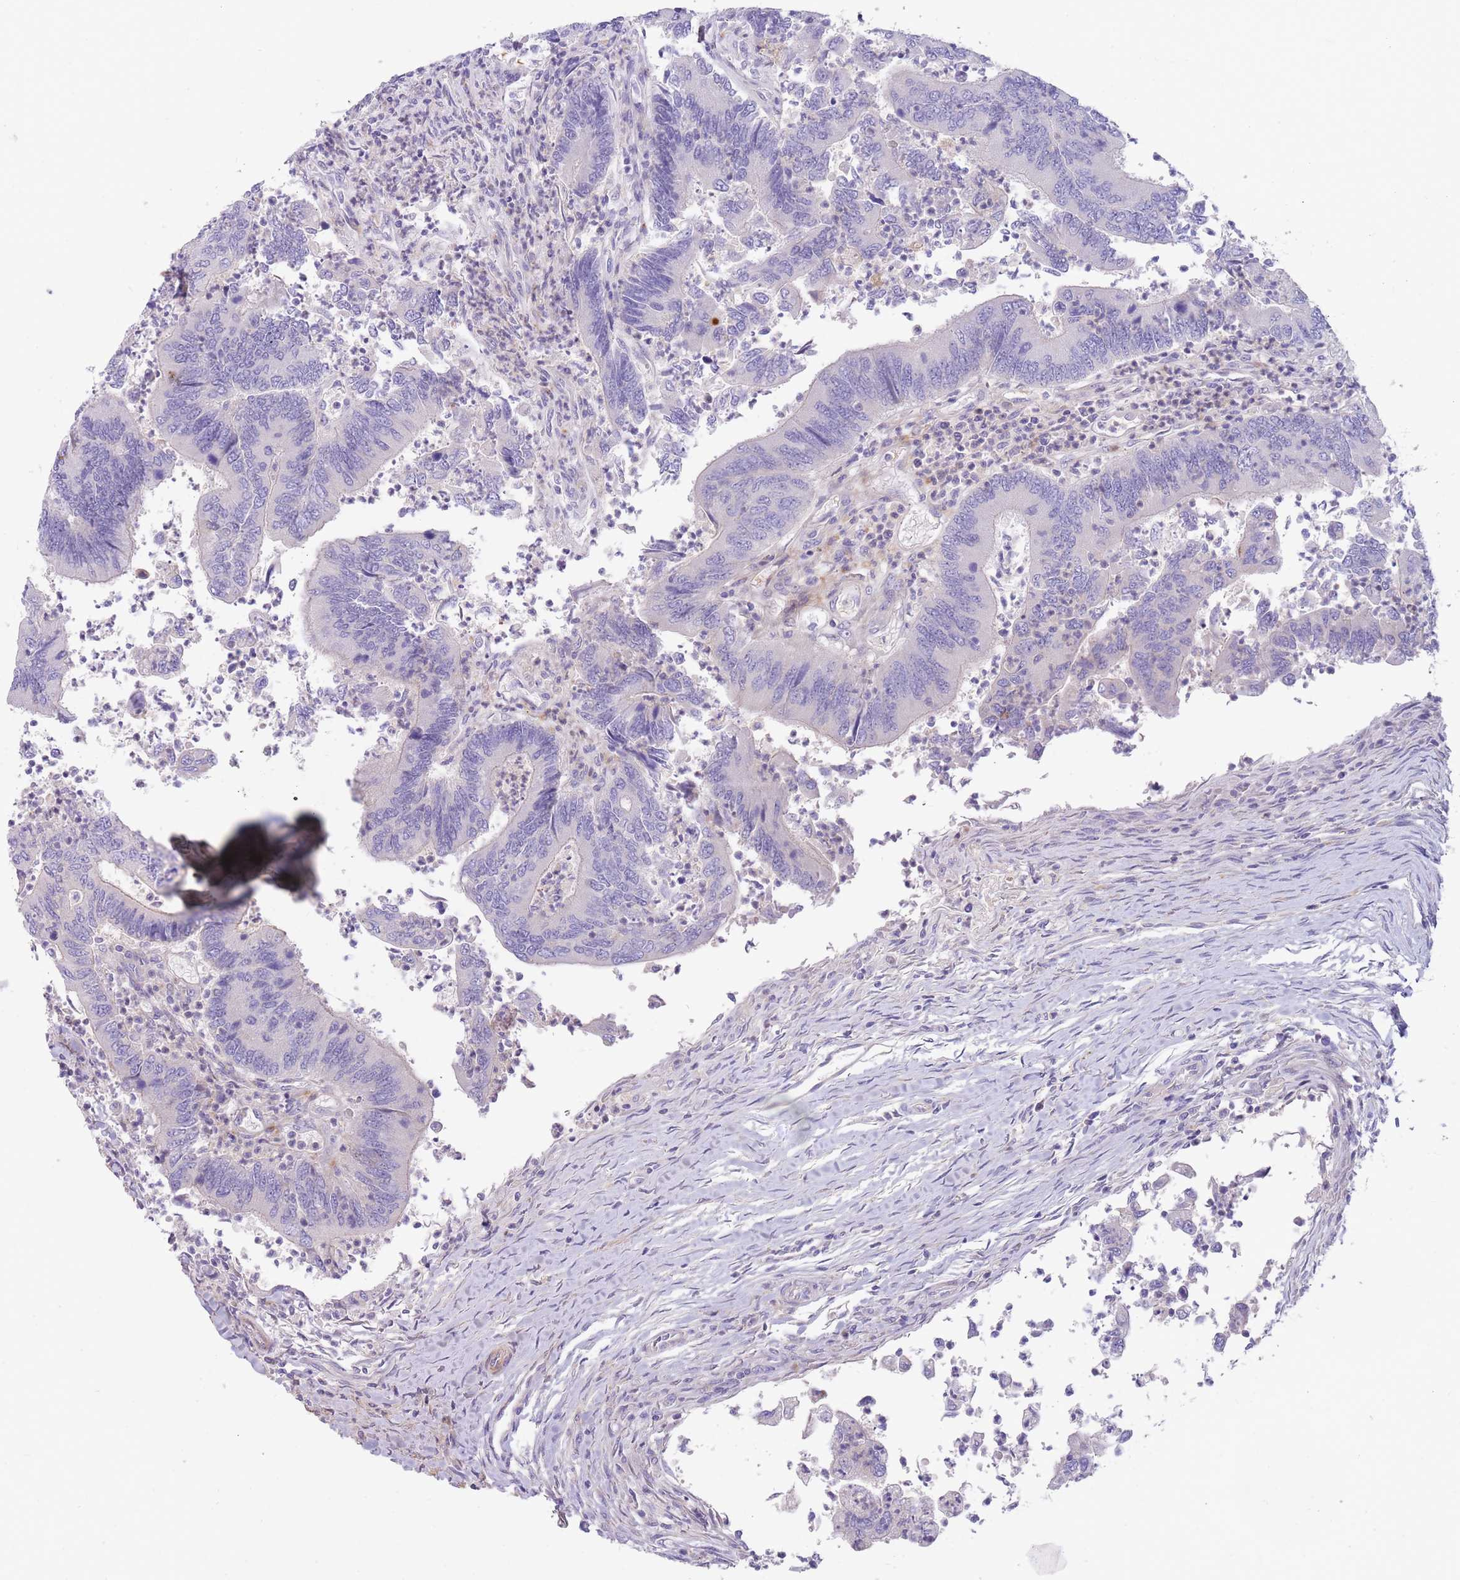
{"staining": {"intensity": "negative", "quantity": "none", "location": "none"}, "tissue": "colorectal cancer", "cell_type": "Tumor cells", "image_type": "cancer", "snomed": [{"axis": "morphology", "description": "Adenocarcinoma, NOS"}, {"axis": "topography", "description": "Colon"}], "caption": "Immunohistochemical staining of human colorectal cancer (adenocarcinoma) reveals no significant positivity in tumor cells.", "gene": "LEPROTL1", "patient": {"sex": "female", "age": 67}}